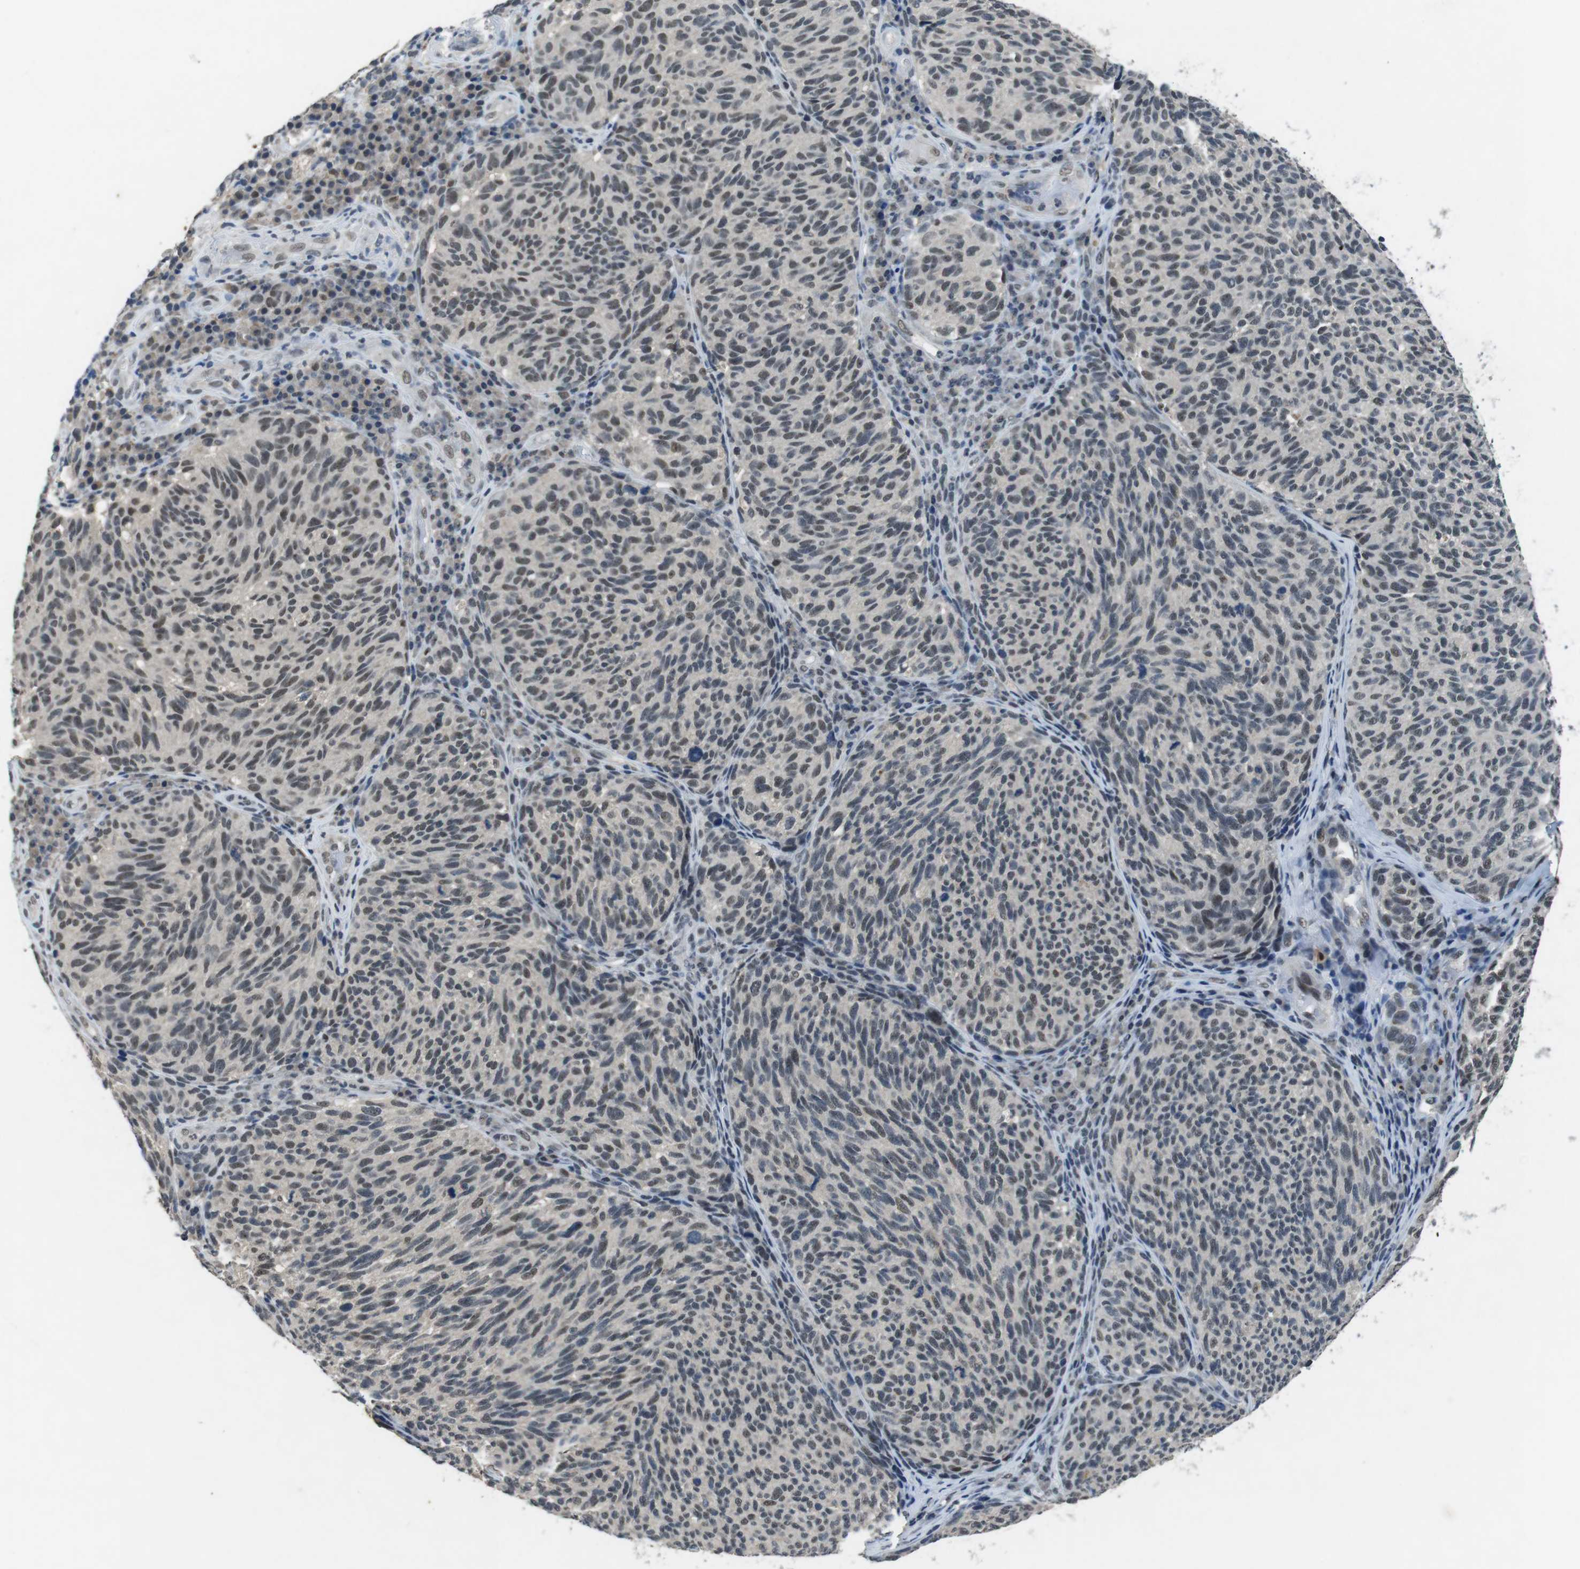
{"staining": {"intensity": "weak", "quantity": "25%-75%", "location": "cytoplasmic/membranous,nuclear"}, "tissue": "melanoma", "cell_type": "Tumor cells", "image_type": "cancer", "snomed": [{"axis": "morphology", "description": "Malignant melanoma, NOS"}, {"axis": "topography", "description": "Skin"}], "caption": "Malignant melanoma was stained to show a protein in brown. There is low levels of weak cytoplasmic/membranous and nuclear expression in about 25%-75% of tumor cells. The staining was performed using DAB (3,3'-diaminobenzidine) to visualize the protein expression in brown, while the nuclei were stained in blue with hematoxylin (Magnification: 20x).", "gene": "USP7", "patient": {"sex": "female", "age": 73}}